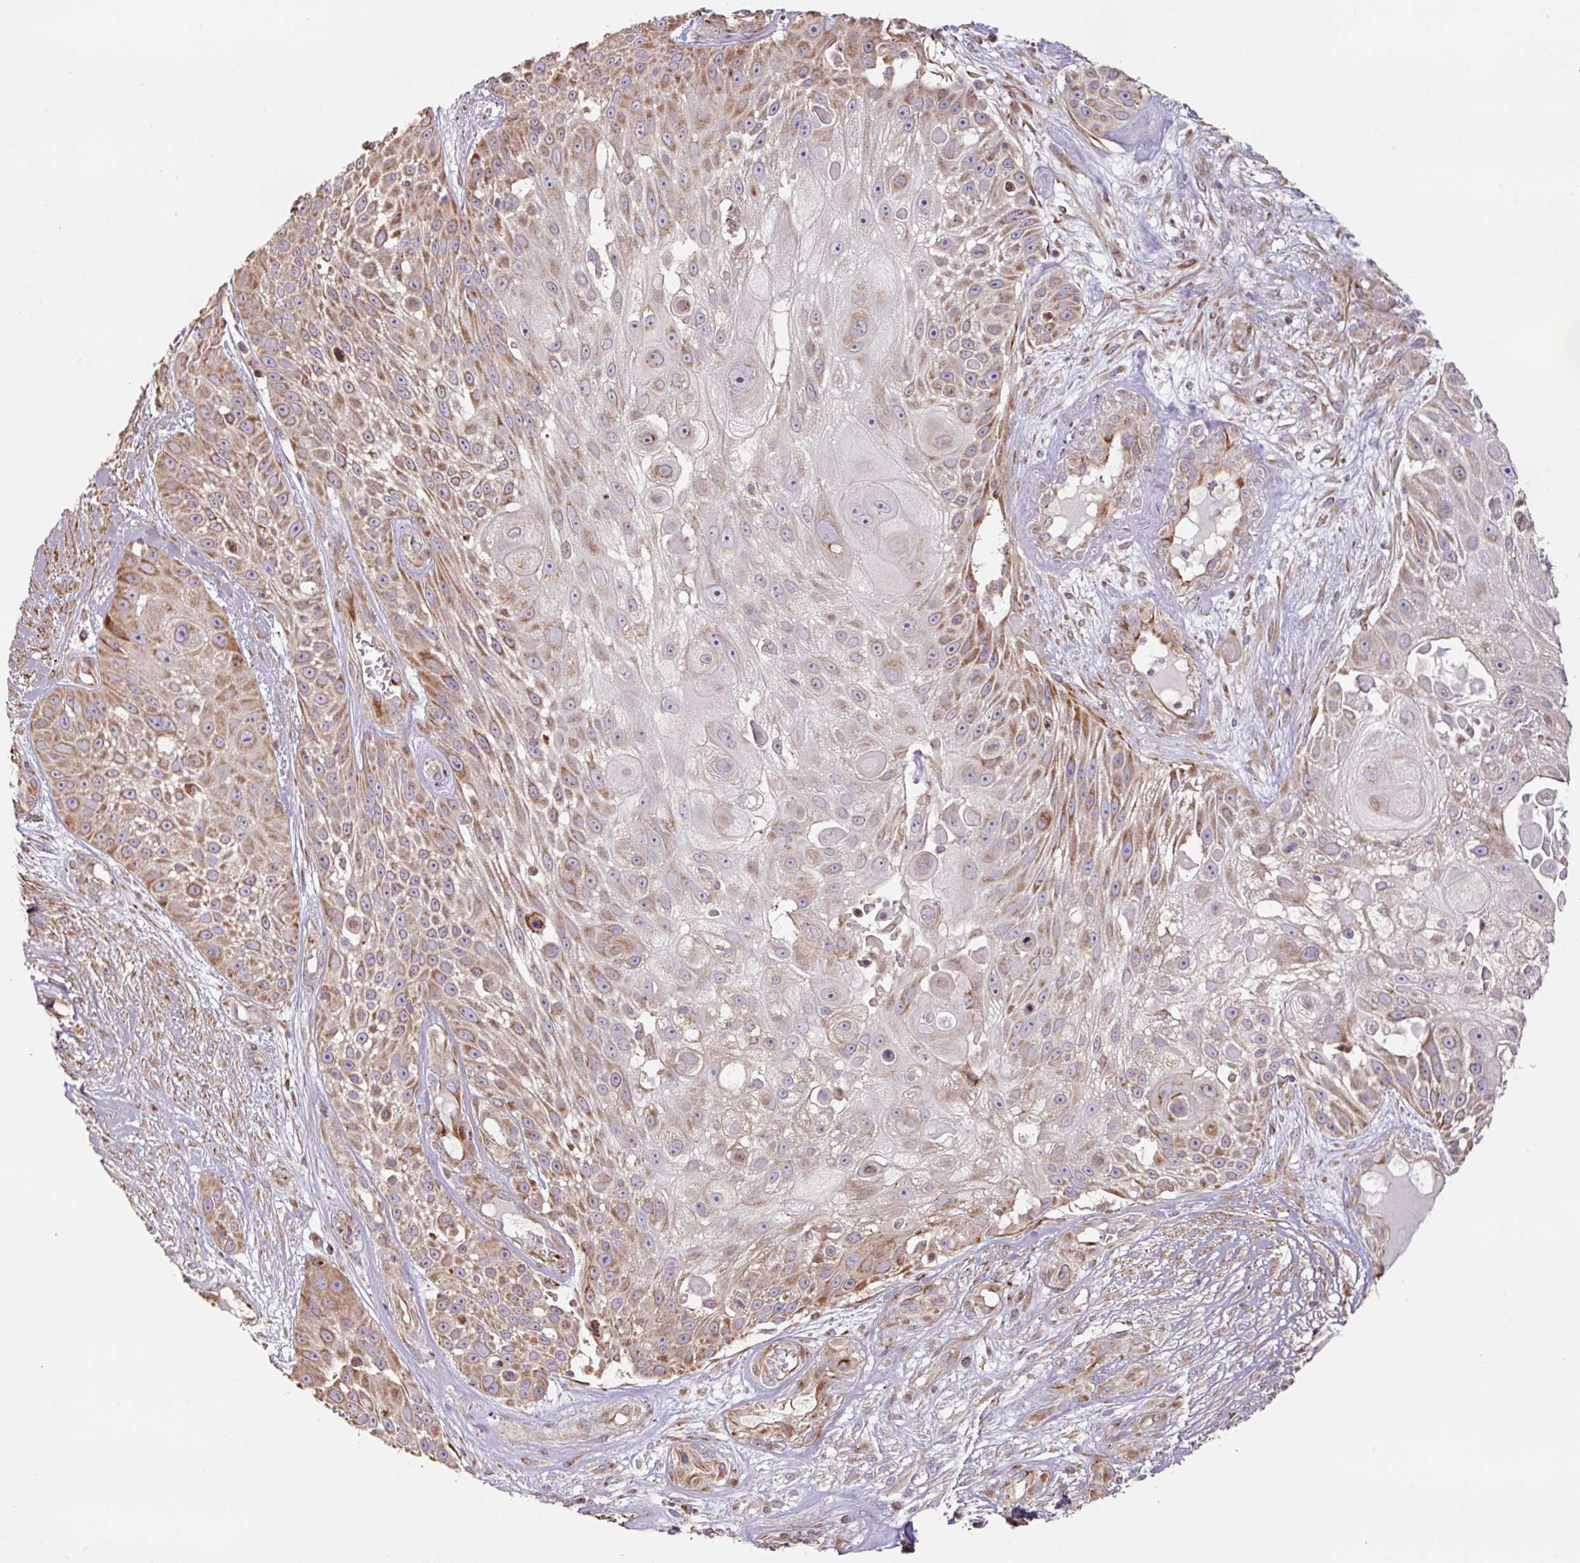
{"staining": {"intensity": "moderate", "quantity": ">75%", "location": "cytoplasmic/membranous"}, "tissue": "skin cancer", "cell_type": "Tumor cells", "image_type": "cancer", "snomed": [{"axis": "morphology", "description": "Squamous cell carcinoma, NOS"}, {"axis": "topography", "description": "Skin"}], "caption": "The micrograph exhibits staining of squamous cell carcinoma (skin), revealing moderate cytoplasmic/membranous protein staining (brown color) within tumor cells. (Brightfield microscopy of DAB IHC at high magnification).", "gene": "MRRF", "patient": {"sex": "female", "age": 86}}